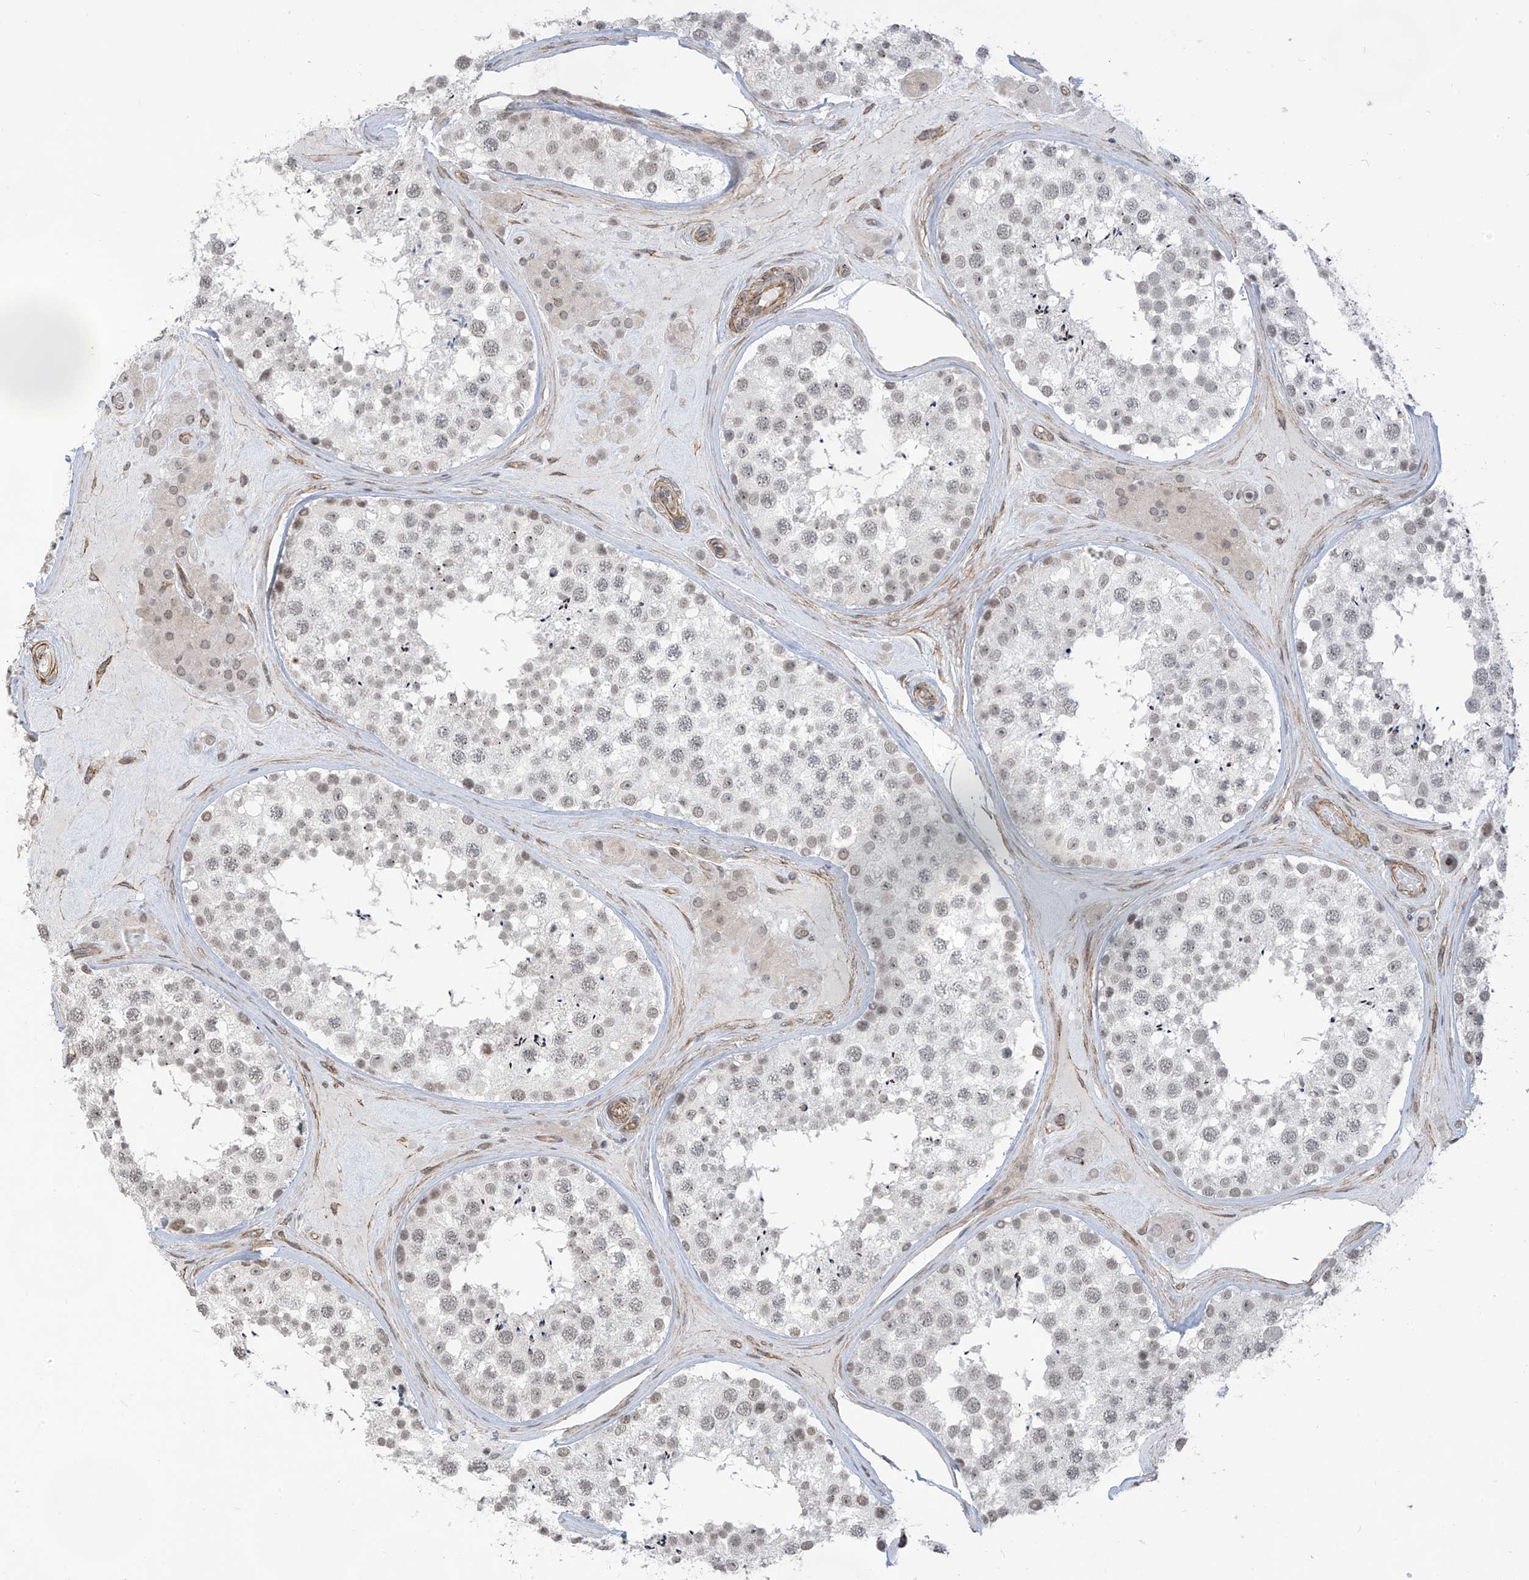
{"staining": {"intensity": "moderate", "quantity": "<25%", "location": "nuclear"}, "tissue": "testis", "cell_type": "Cells in seminiferous ducts", "image_type": "normal", "snomed": [{"axis": "morphology", "description": "Normal tissue, NOS"}, {"axis": "topography", "description": "Testis"}], "caption": "Immunohistochemistry (IHC) image of unremarkable testis stained for a protein (brown), which exhibits low levels of moderate nuclear expression in approximately <25% of cells in seminiferous ducts.", "gene": "METAP1D", "patient": {"sex": "male", "age": 46}}